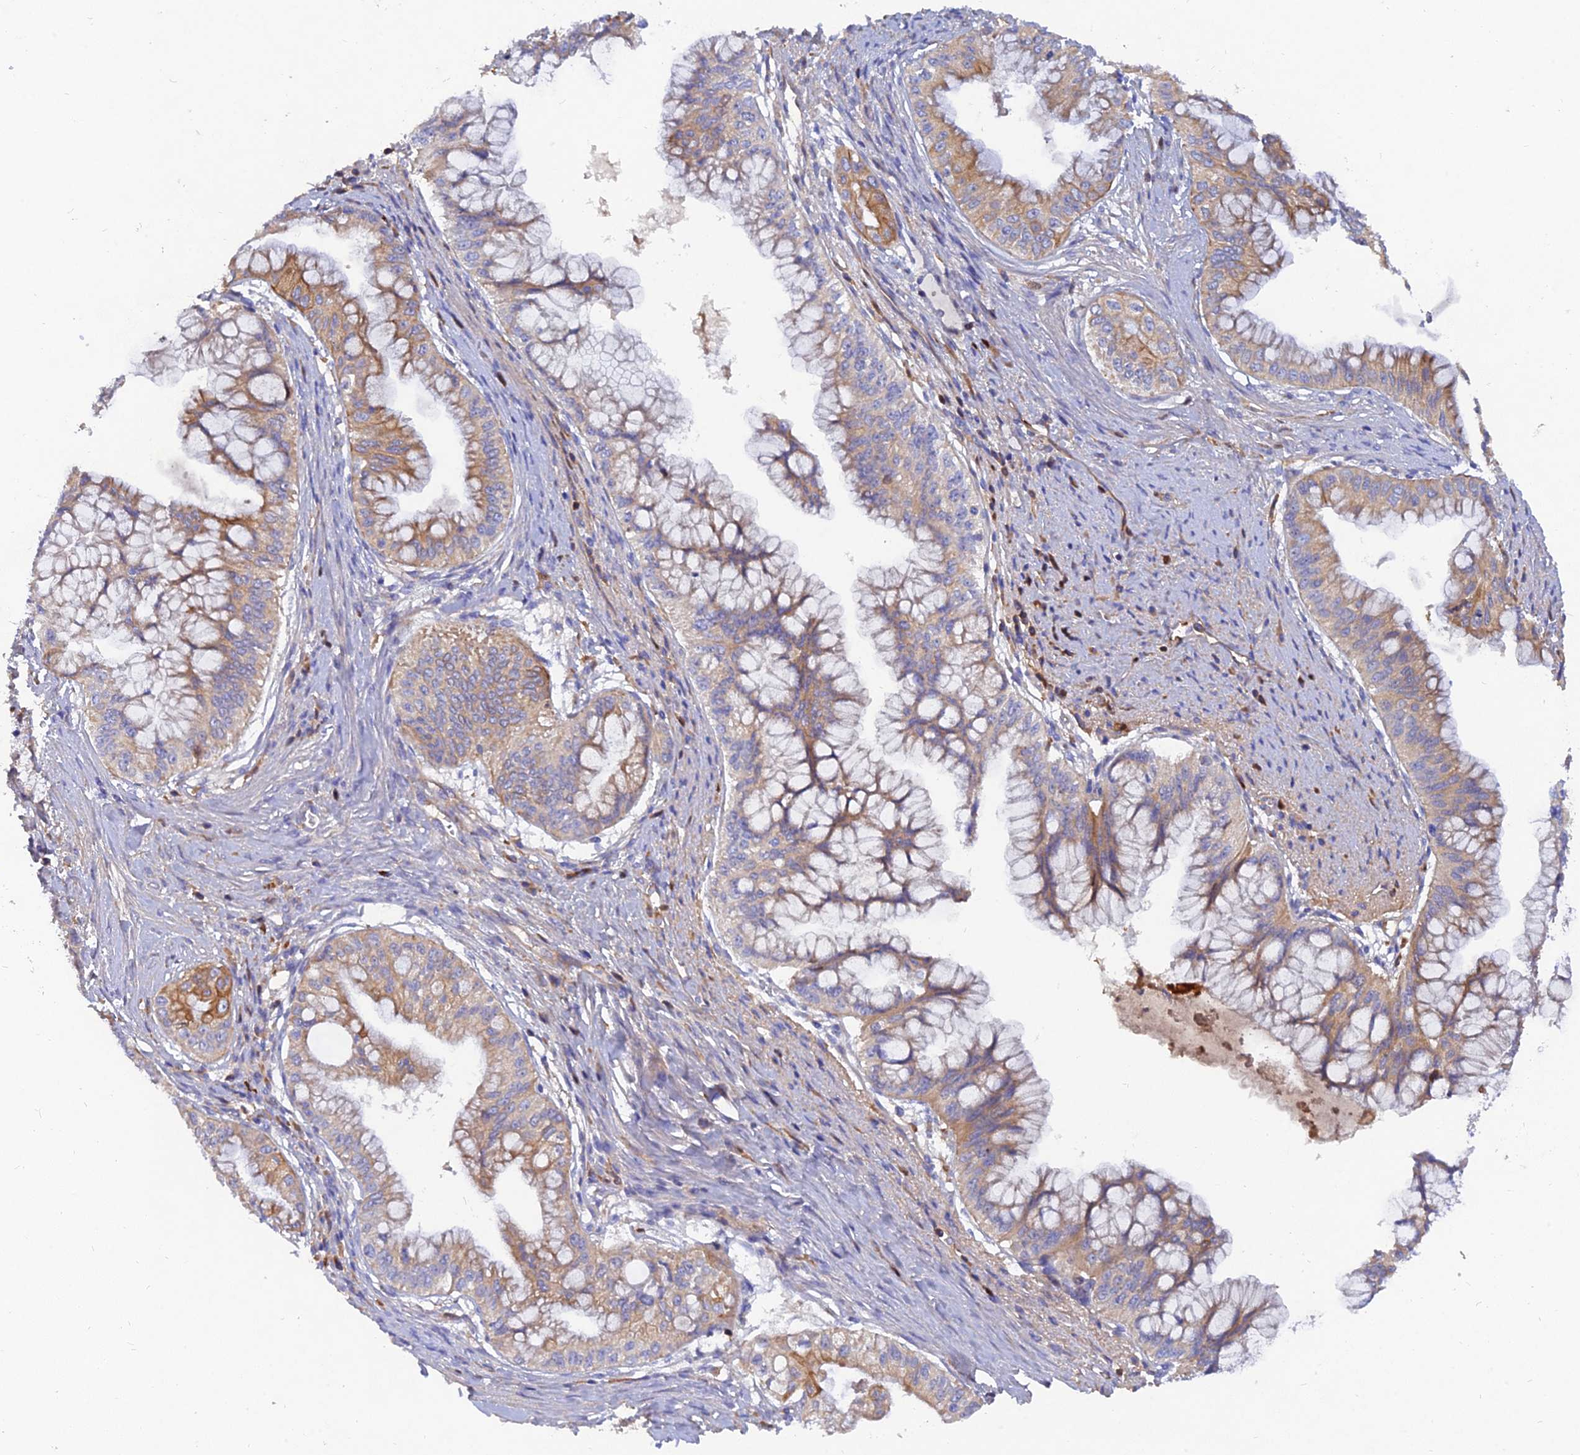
{"staining": {"intensity": "moderate", "quantity": "25%-75%", "location": "cytoplasmic/membranous"}, "tissue": "pancreatic cancer", "cell_type": "Tumor cells", "image_type": "cancer", "snomed": [{"axis": "morphology", "description": "Adenocarcinoma, NOS"}, {"axis": "topography", "description": "Pancreas"}], "caption": "Immunohistochemical staining of human adenocarcinoma (pancreatic) exhibits moderate cytoplasmic/membranous protein positivity in about 25%-75% of tumor cells. Nuclei are stained in blue.", "gene": "MROH1", "patient": {"sex": "male", "age": 46}}